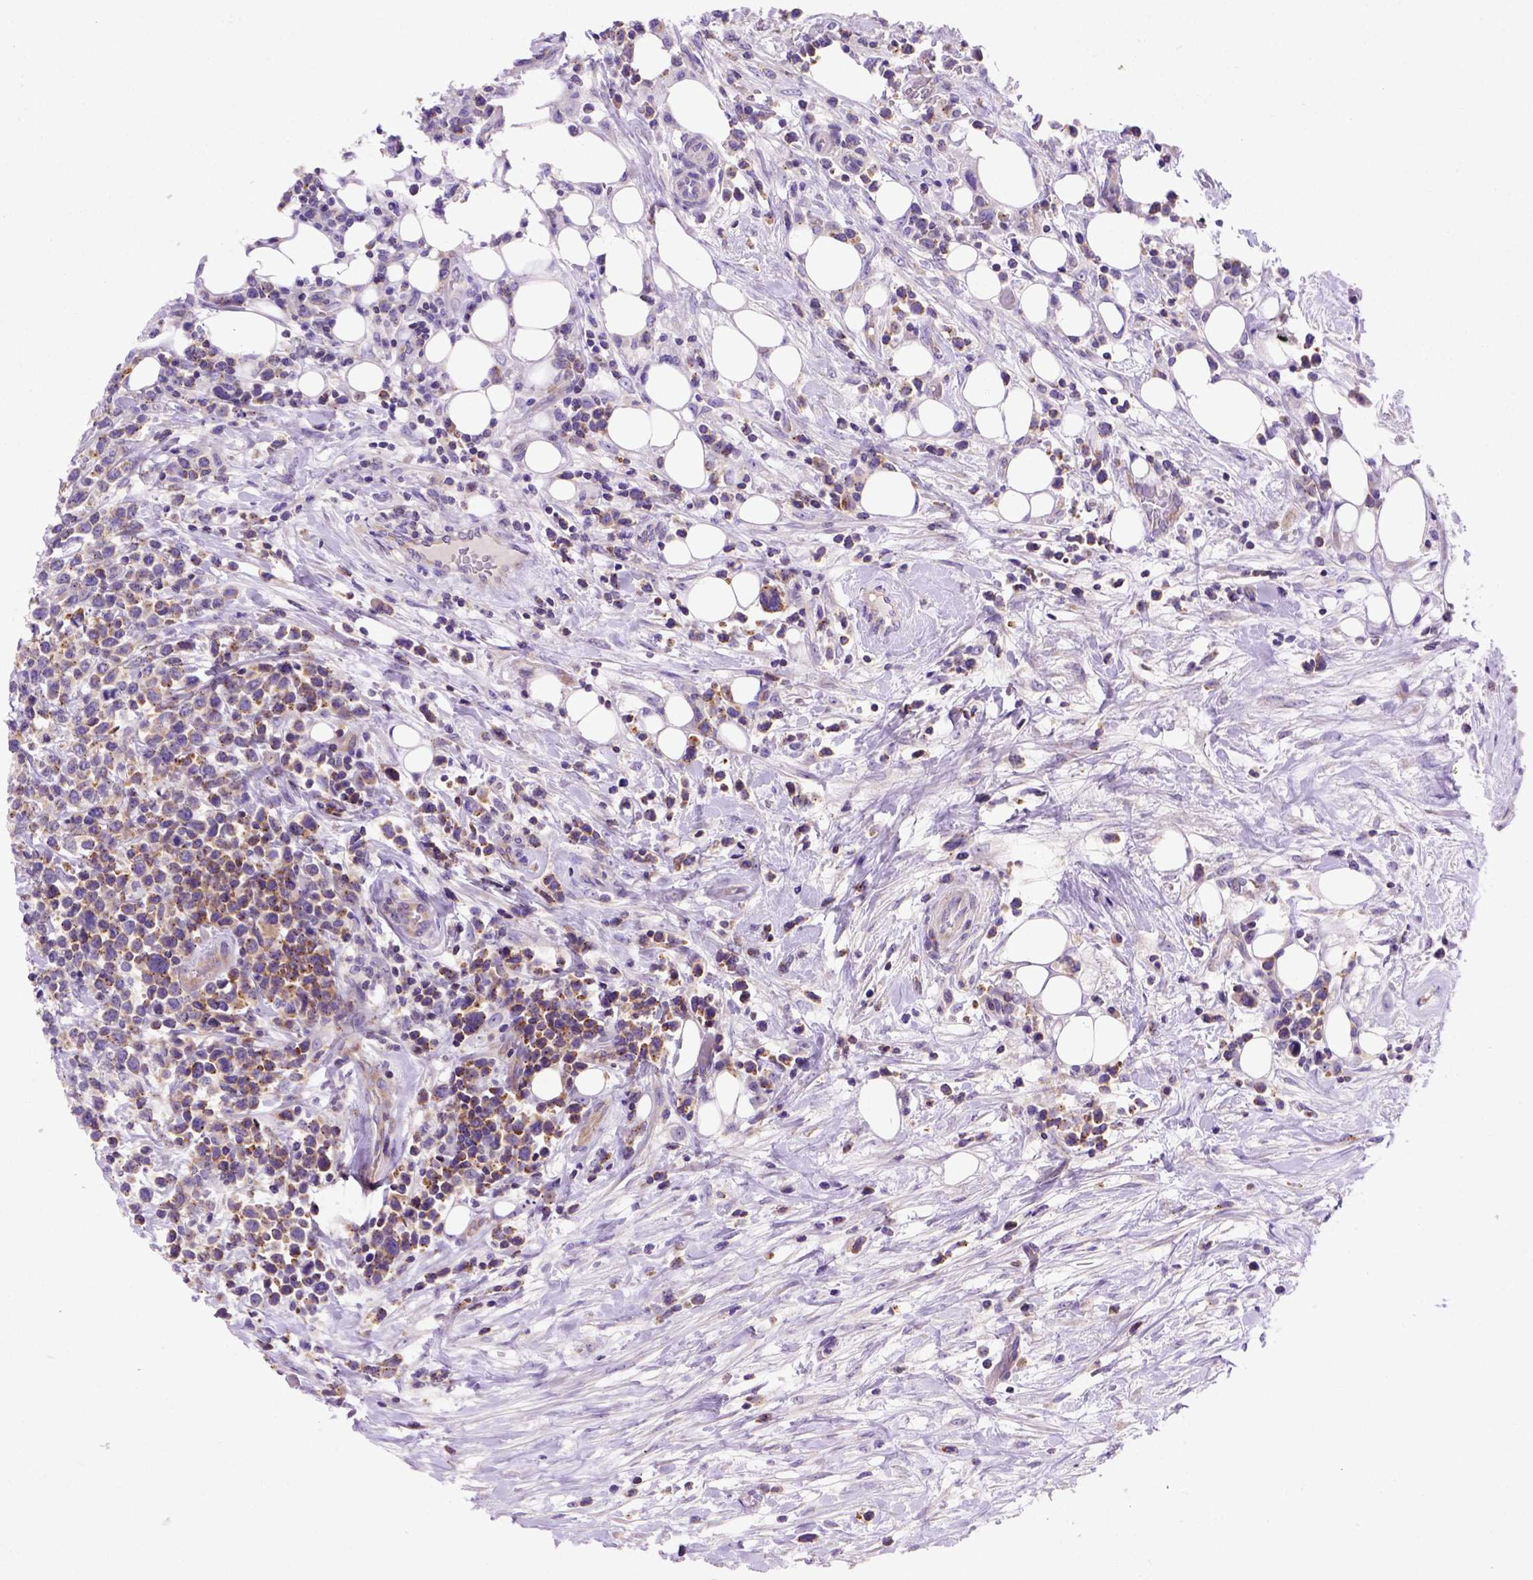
{"staining": {"intensity": "moderate", "quantity": ">75%", "location": "cytoplasmic/membranous"}, "tissue": "lymphoma", "cell_type": "Tumor cells", "image_type": "cancer", "snomed": [{"axis": "morphology", "description": "Malignant lymphoma, non-Hodgkin's type, High grade"}, {"axis": "topography", "description": "Soft tissue"}], "caption": "Immunohistochemical staining of human lymphoma demonstrates medium levels of moderate cytoplasmic/membranous expression in about >75% of tumor cells.", "gene": "FOXI1", "patient": {"sex": "female", "age": 56}}